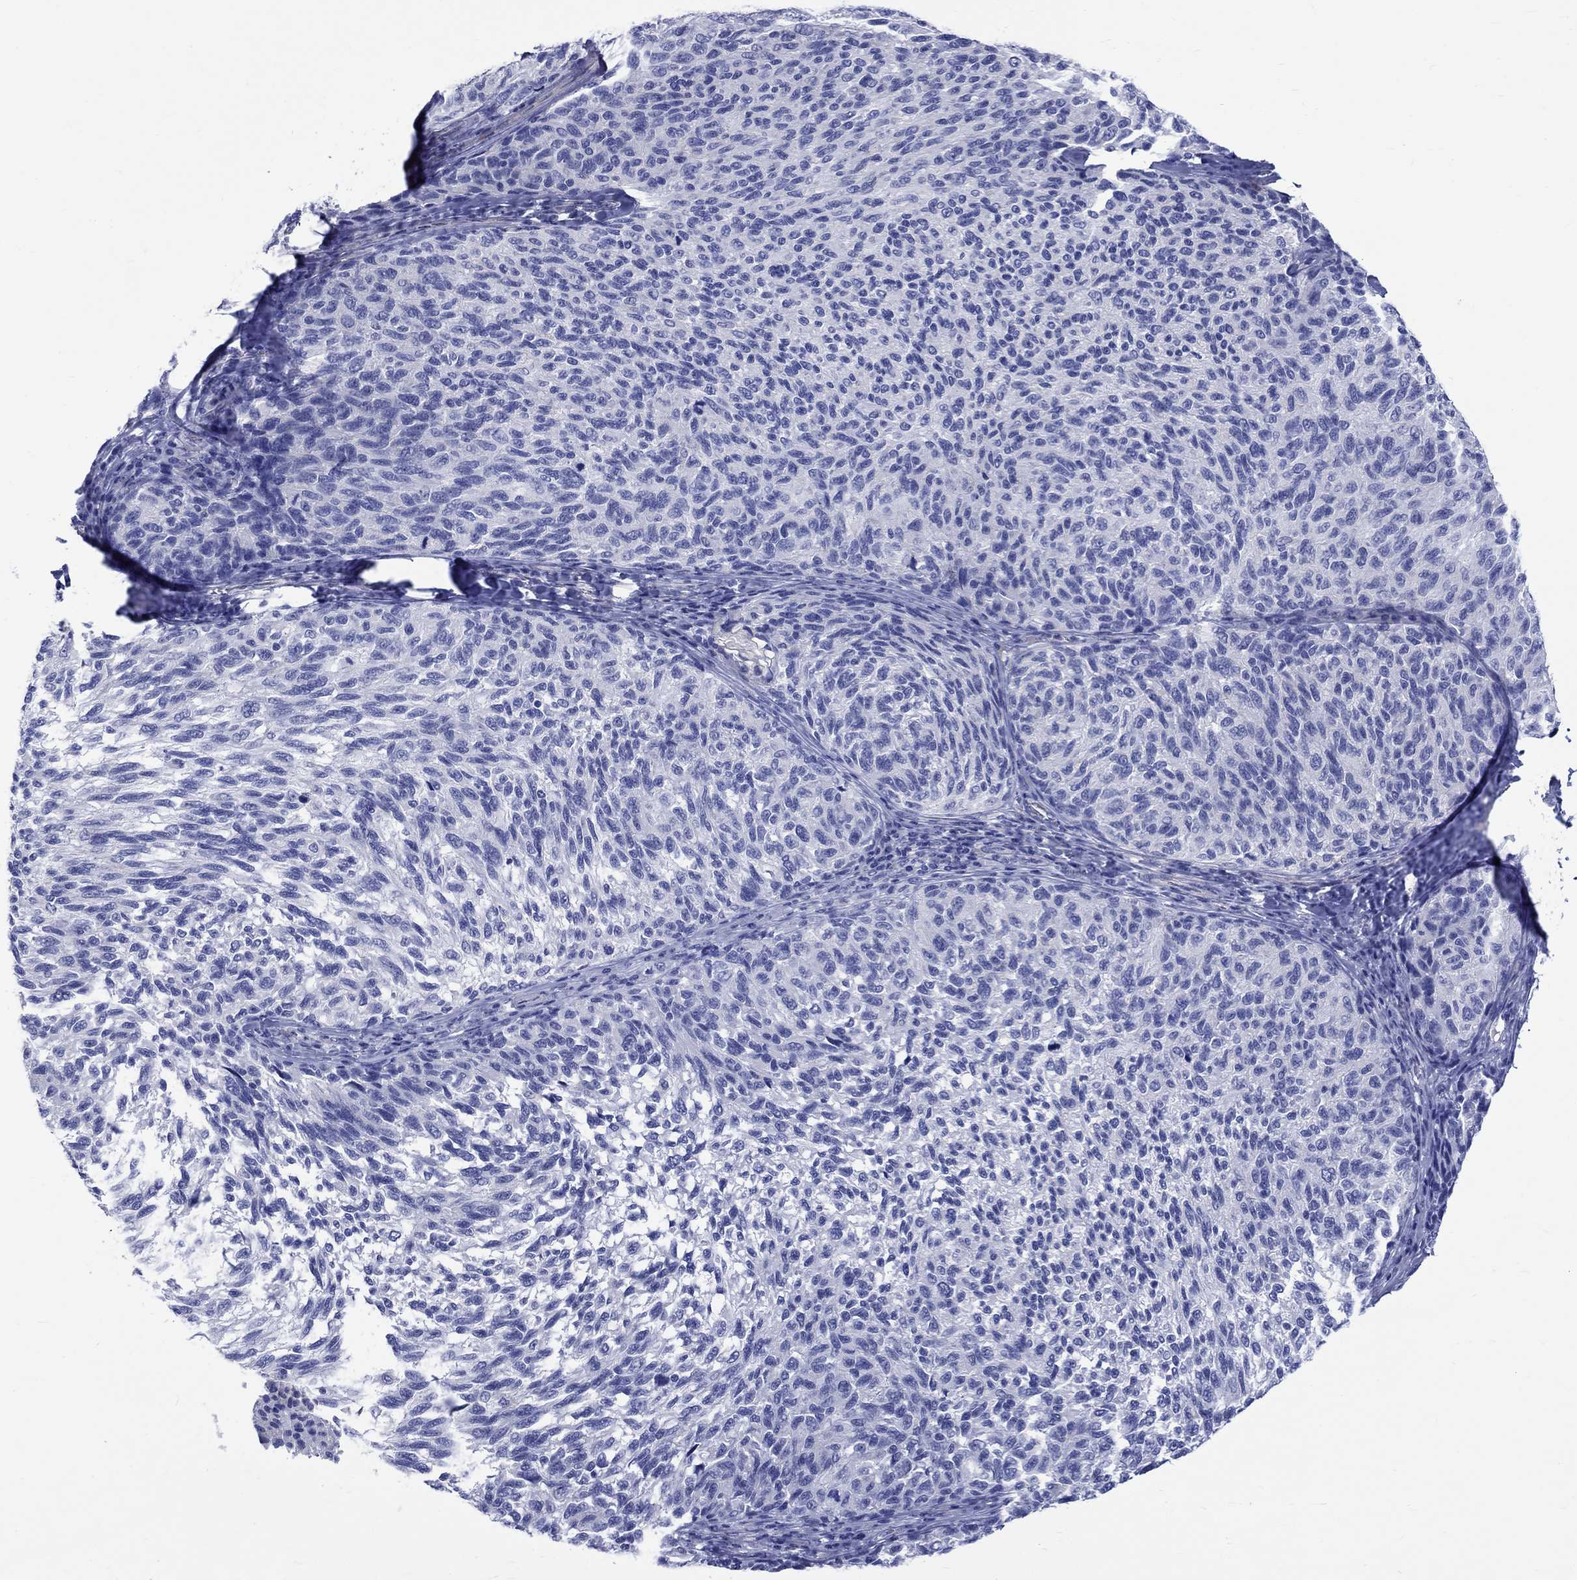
{"staining": {"intensity": "negative", "quantity": "none", "location": "none"}, "tissue": "melanoma", "cell_type": "Tumor cells", "image_type": "cancer", "snomed": [{"axis": "morphology", "description": "Malignant melanoma, NOS"}, {"axis": "topography", "description": "Skin"}], "caption": "The photomicrograph displays no significant expression in tumor cells of malignant melanoma.", "gene": "SH2D7", "patient": {"sex": "female", "age": 73}}